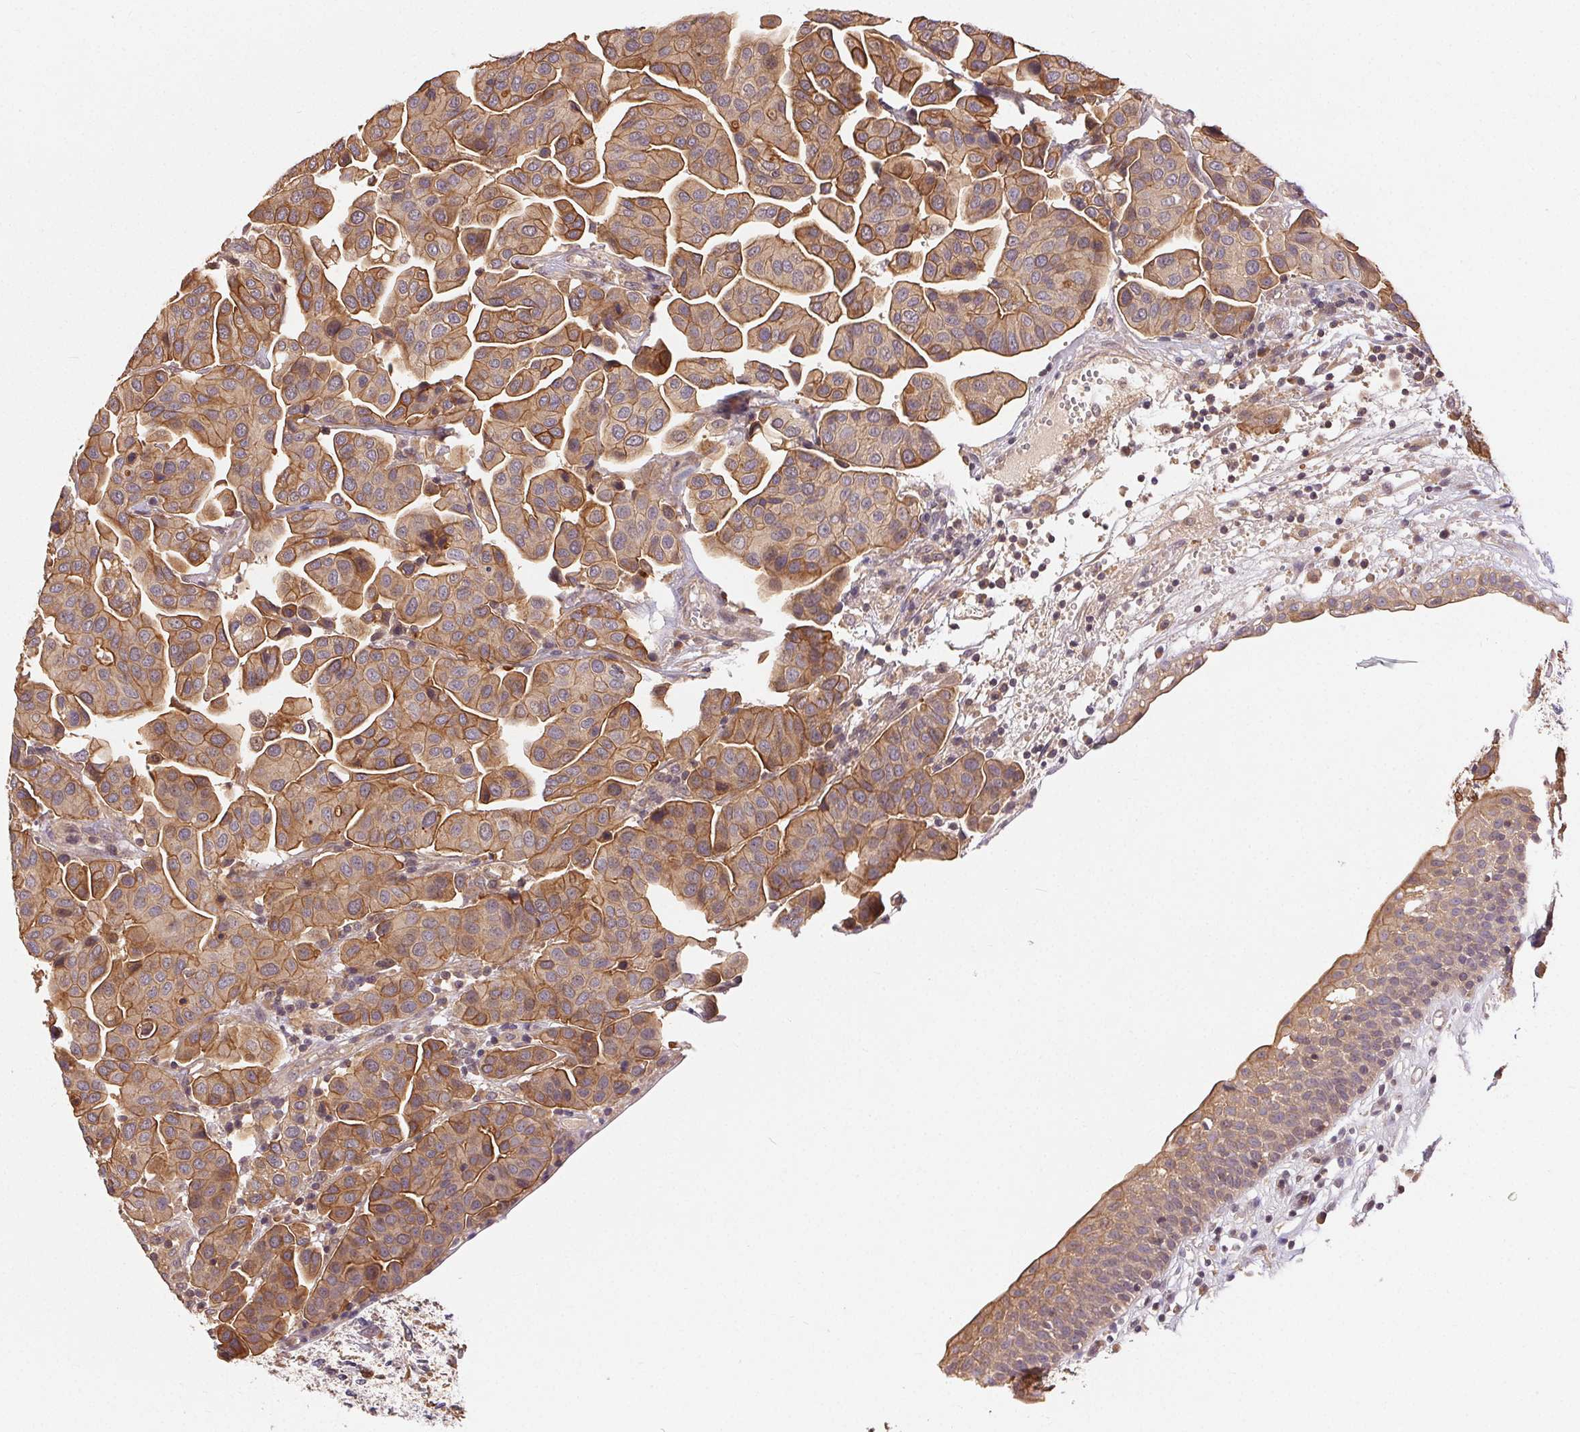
{"staining": {"intensity": "moderate", "quantity": ">75%", "location": "cytoplasmic/membranous"}, "tissue": "renal cancer", "cell_type": "Tumor cells", "image_type": "cancer", "snomed": [{"axis": "morphology", "description": "Adenocarcinoma, NOS"}, {"axis": "topography", "description": "Urinary bladder"}], "caption": "IHC of human renal cancer (adenocarcinoma) exhibits medium levels of moderate cytoplasmic/membranous expression in approximately >75% of tumor cells. Immunohistochemistry (ihc) stains the protein of interest in brown and the nuclei are stained blue.", "gene": "MAPKAPK2", "patient": {"sex": "male", "age": 61}}